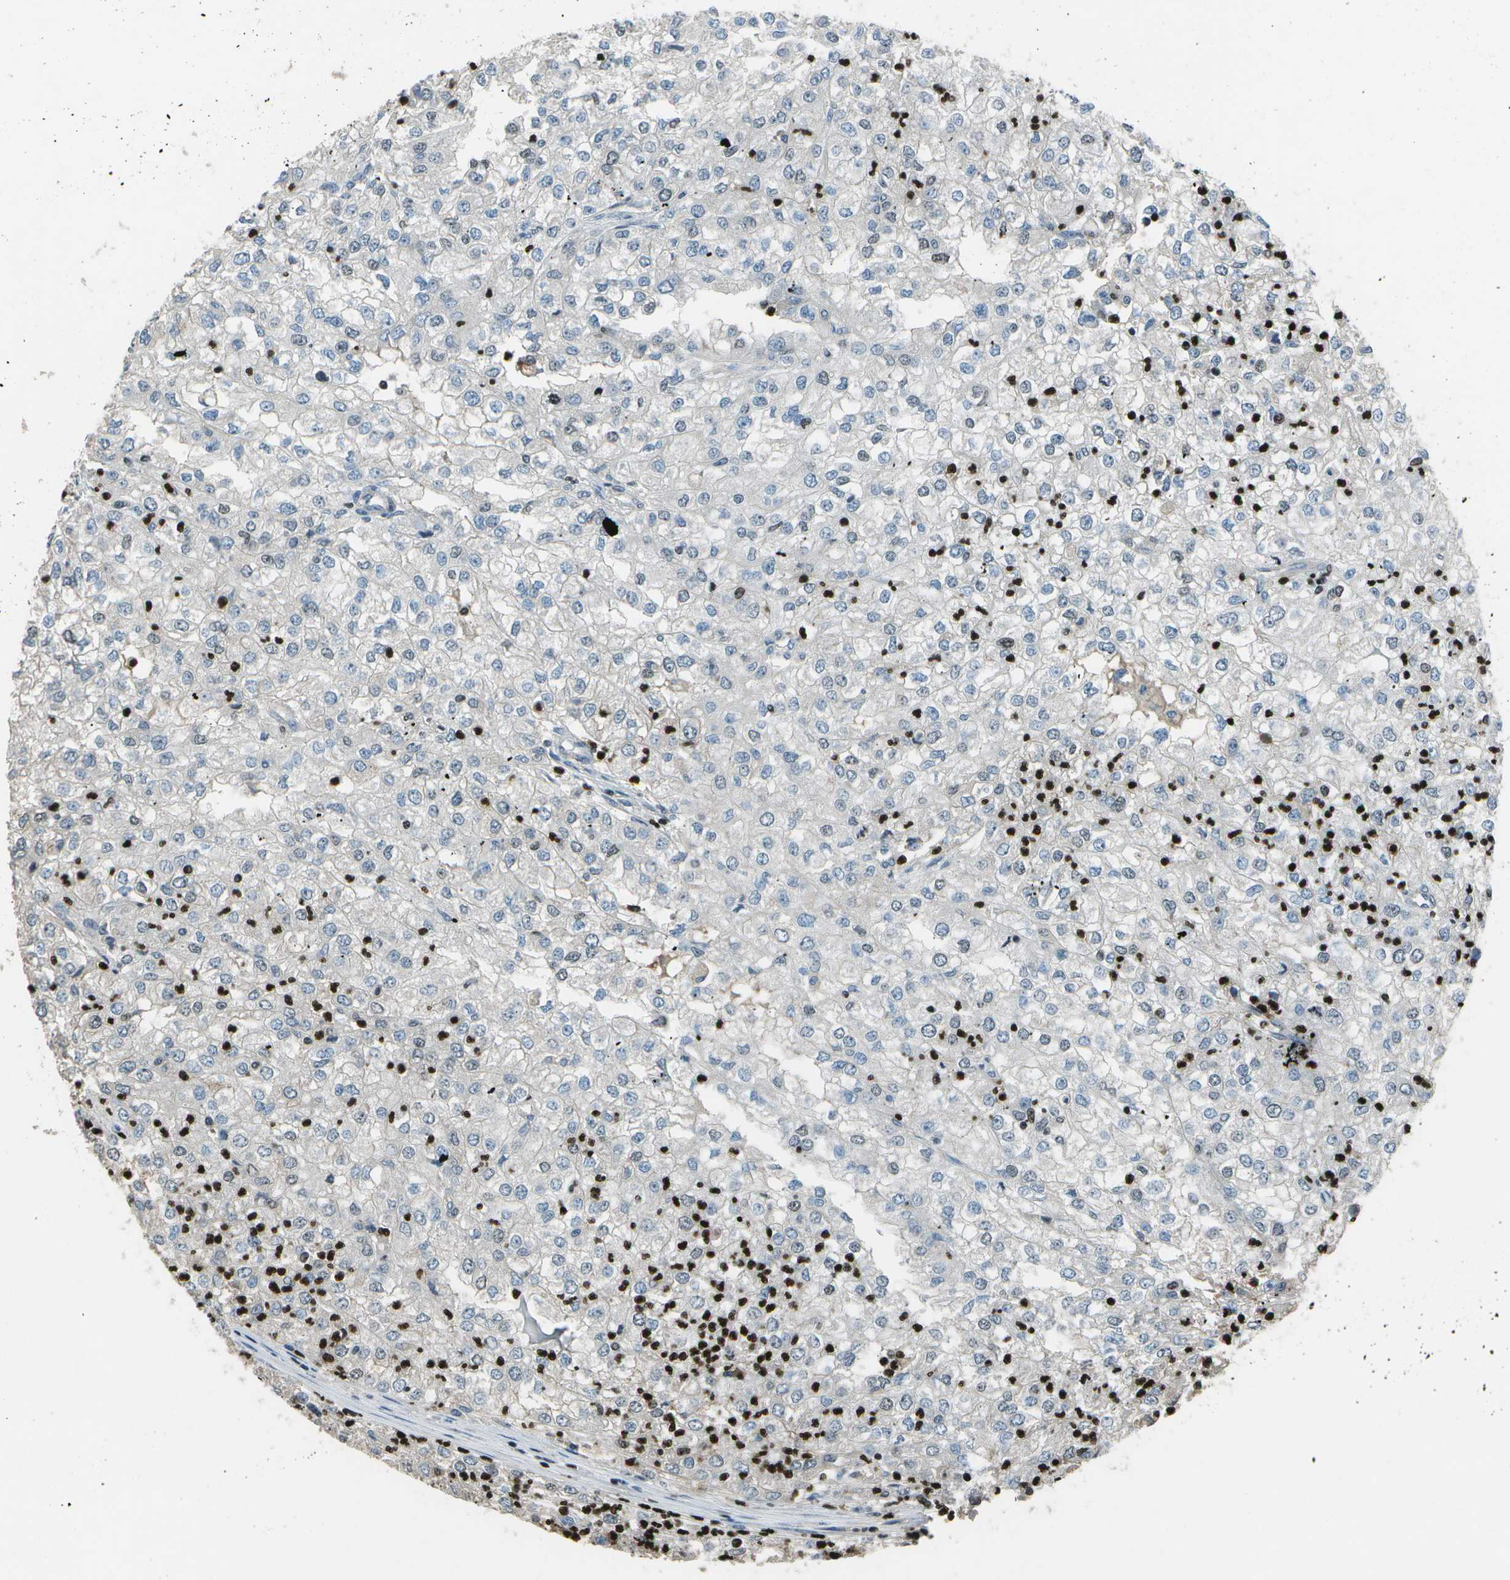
{"staining": {"intensity": "negative", "quantity": "none", "location": "none"}, "tissue": "renal cancer", "cell_type": "Tumor cells", "image_type": "cancer", "snomed": [{"axis": "morphology", "description": "Adenocarcinoma, NOS"}, {"axis": "topography", "description": "Kidney"}], "caption": "High power microscopy photomicrograph of an IHC image of adenocarcinoma (renal), revealing no significant positivity in tumor cells.", "gene": "PDLIM1", "patient": {"sex": "female", "age": 54}}